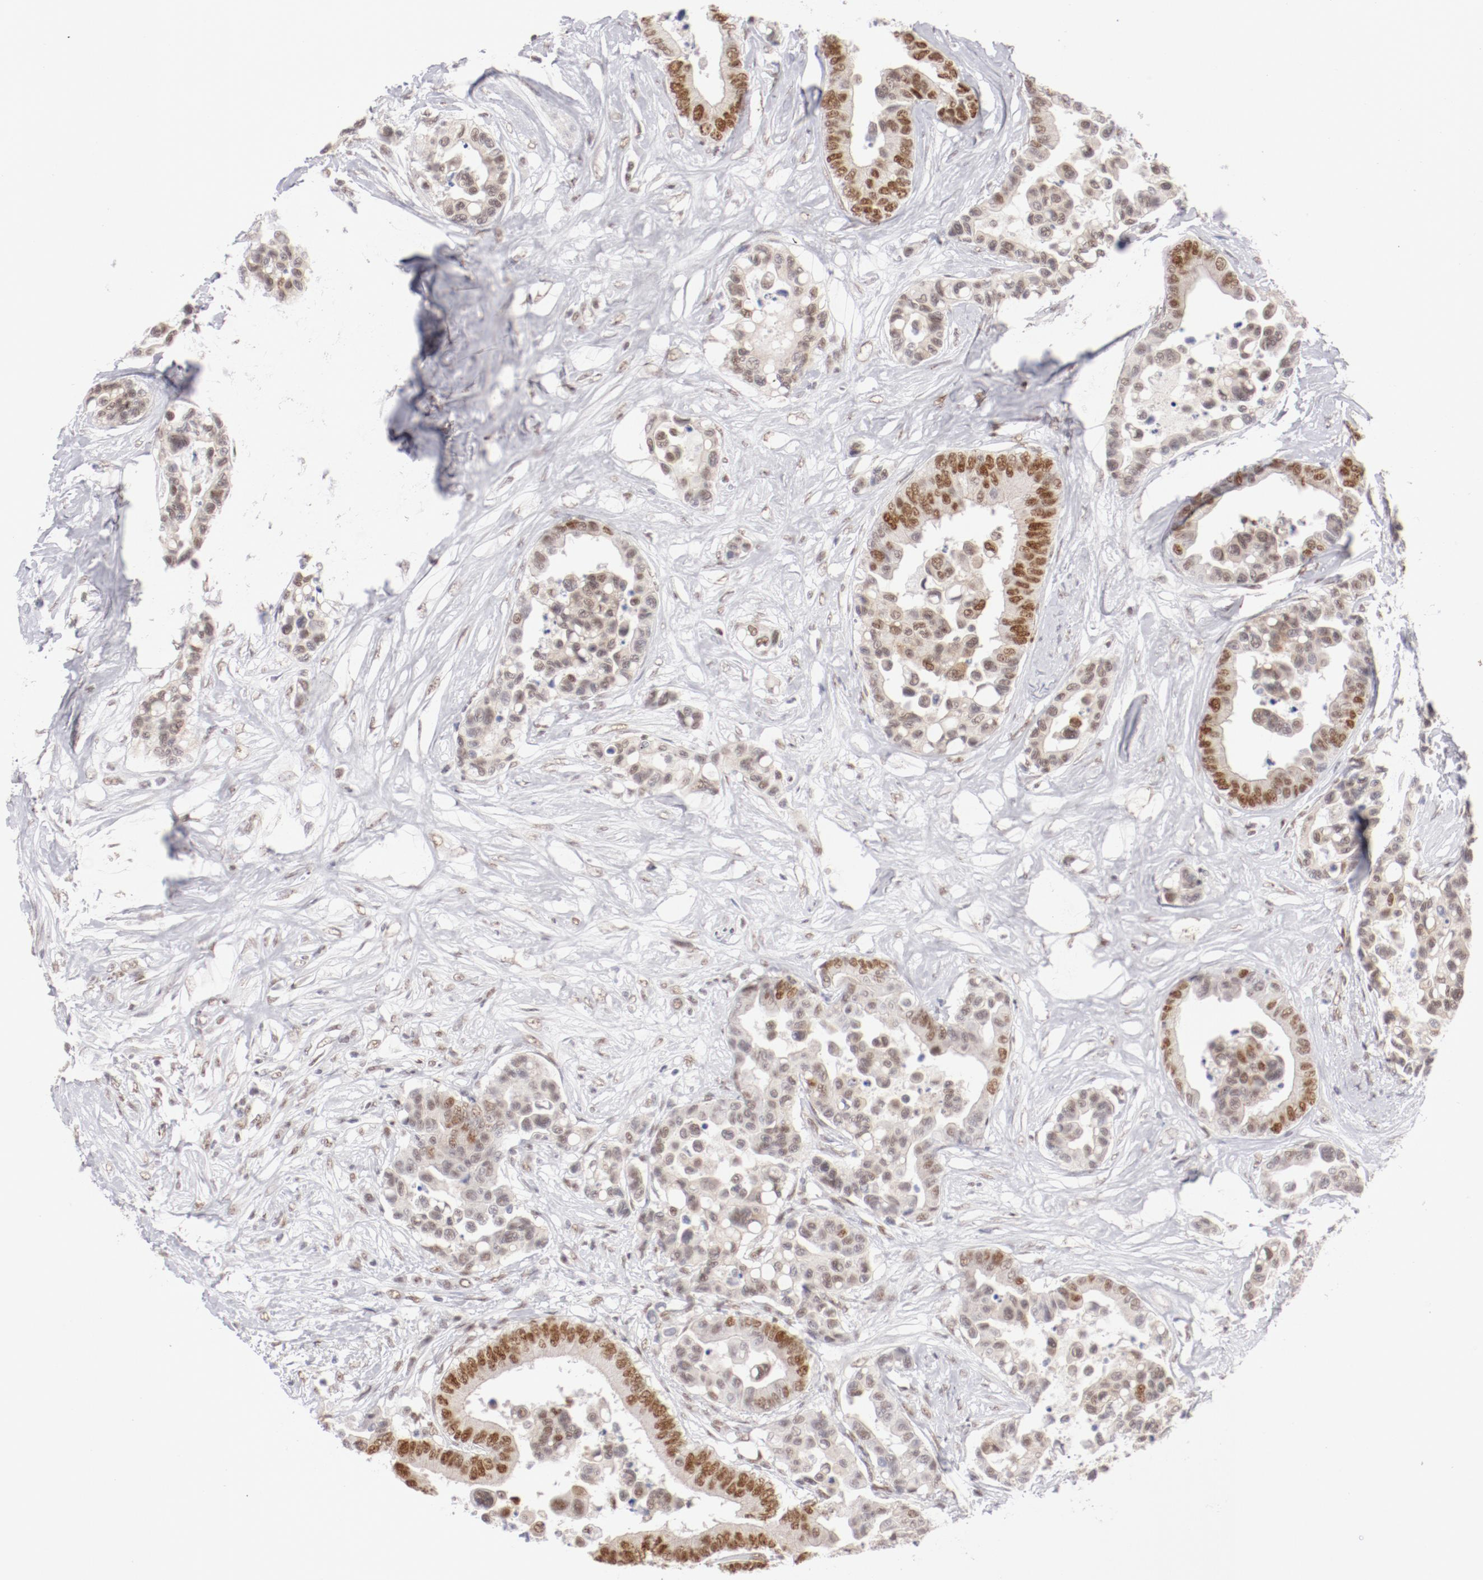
{"staining": {"intensity": "moderate", "quantity": "25%-75%", "location": "nuclear"}, "tissue": "colorectal cancer", "cell_type": "Tumor cells", "image_type": "cancer", "snomed": [{"axis": "morphology", "description": "Adenocarcinoma, NOS"}, {"axis": "topography", "description": "Colon"}], "caption": "Colorectal cancer (adenocarcinoma) tissue displays moderate nuclear staining in about 25%-75% of tumor cells The staining is performed using DAB (3,3'-diaminobenzidine) brown chromogen to label protein expression. The nuclei are counter-stained blue using hematoxylin.", "gene": "TFAP4", "patient": {"sex": "male", "age": 82}}